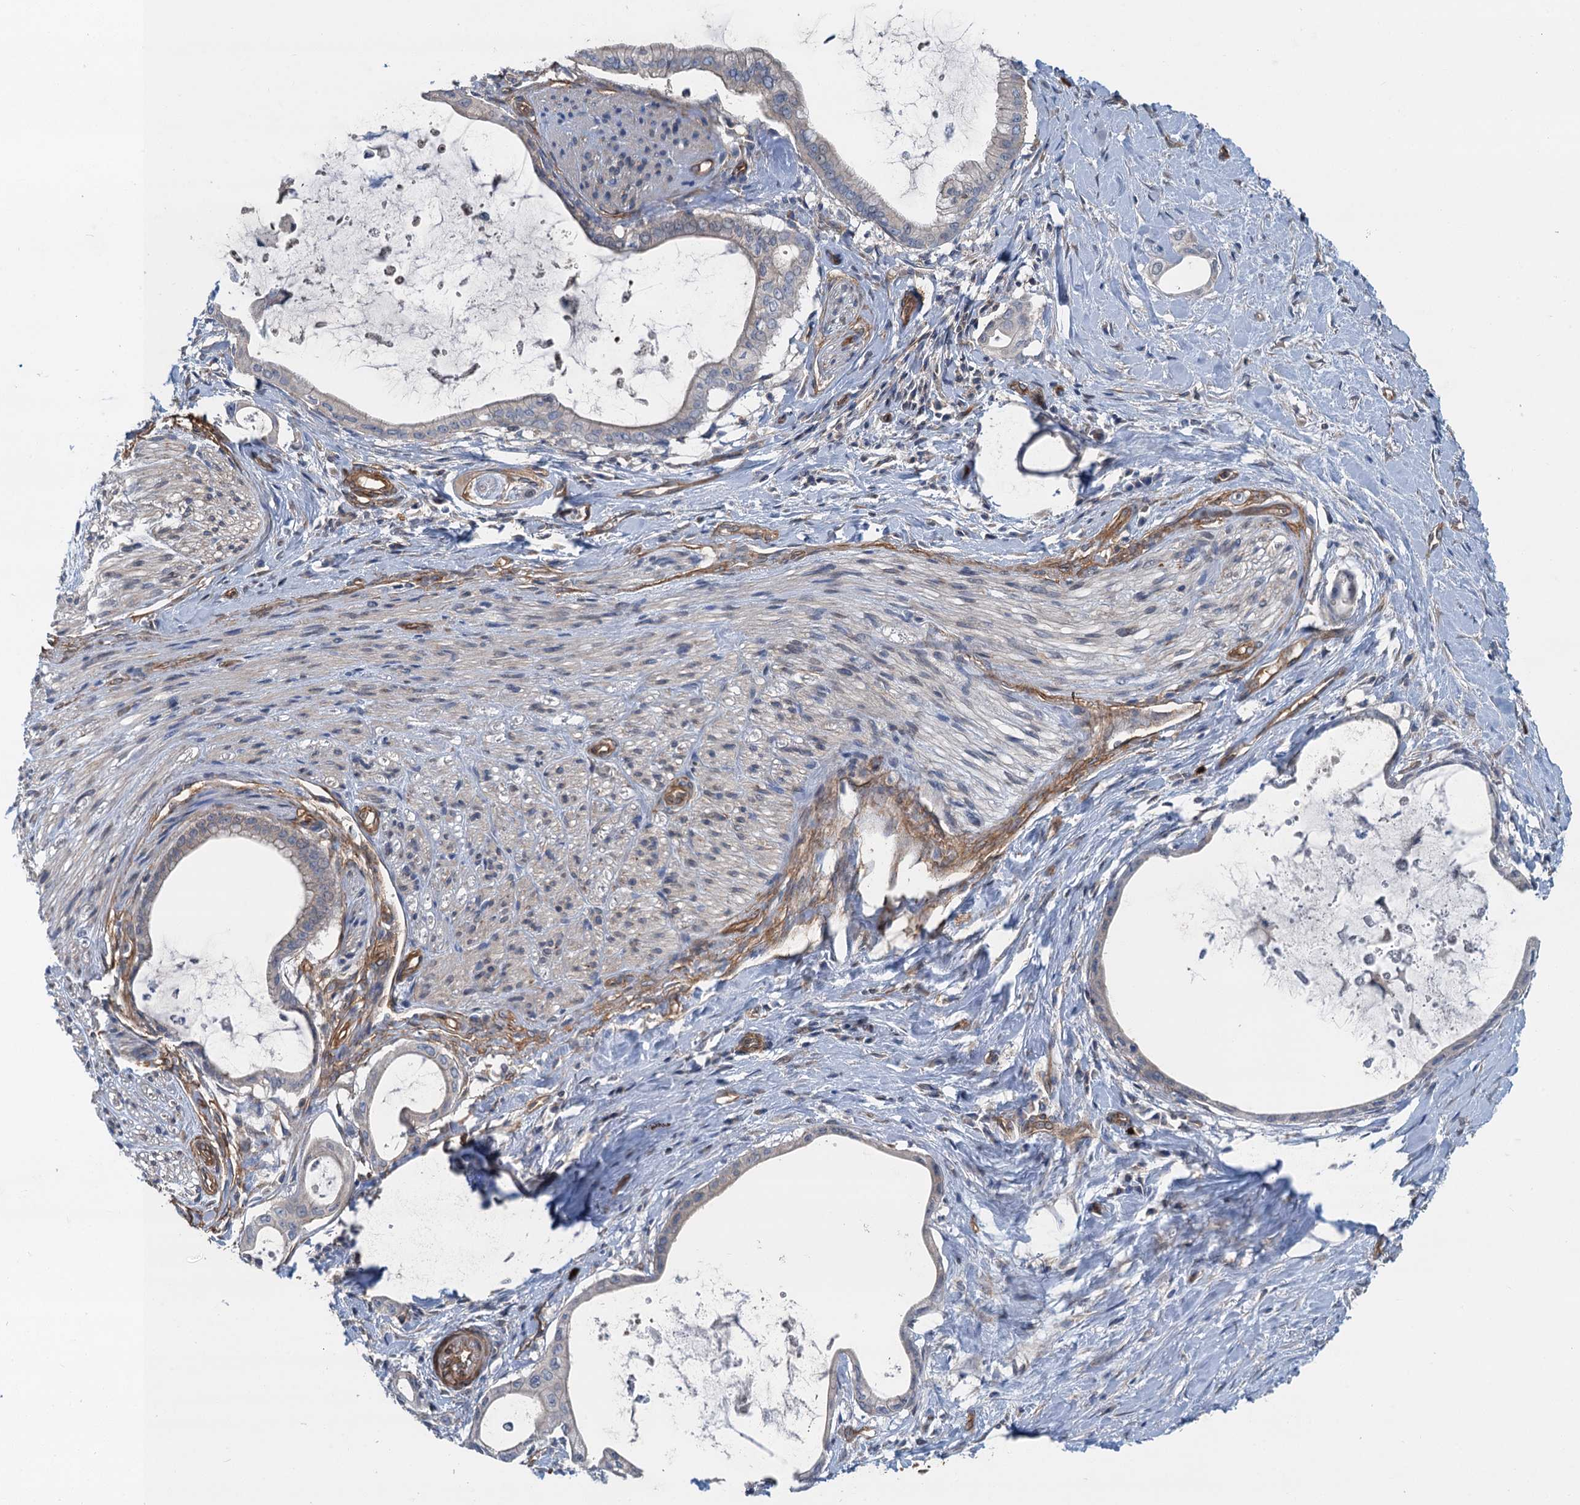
{"staining": {"intensity": "negative", "quantity": "none", "location": "none"}, "tissue": "pancreatic cancer", "cell_type": "Tumor cells", "image_type": "cancer", "snomed": [{"axis": "morphology", "description": "Adenocarcinoma, NOS"}, {"axis": "topography", "description": "Pancreas"}], "caption": "There is no significant expression in tumor cells of pancreatic adenocarcinoma.", "gene": "ROGDI", "patient": {"sex": "male", "age": 72}}